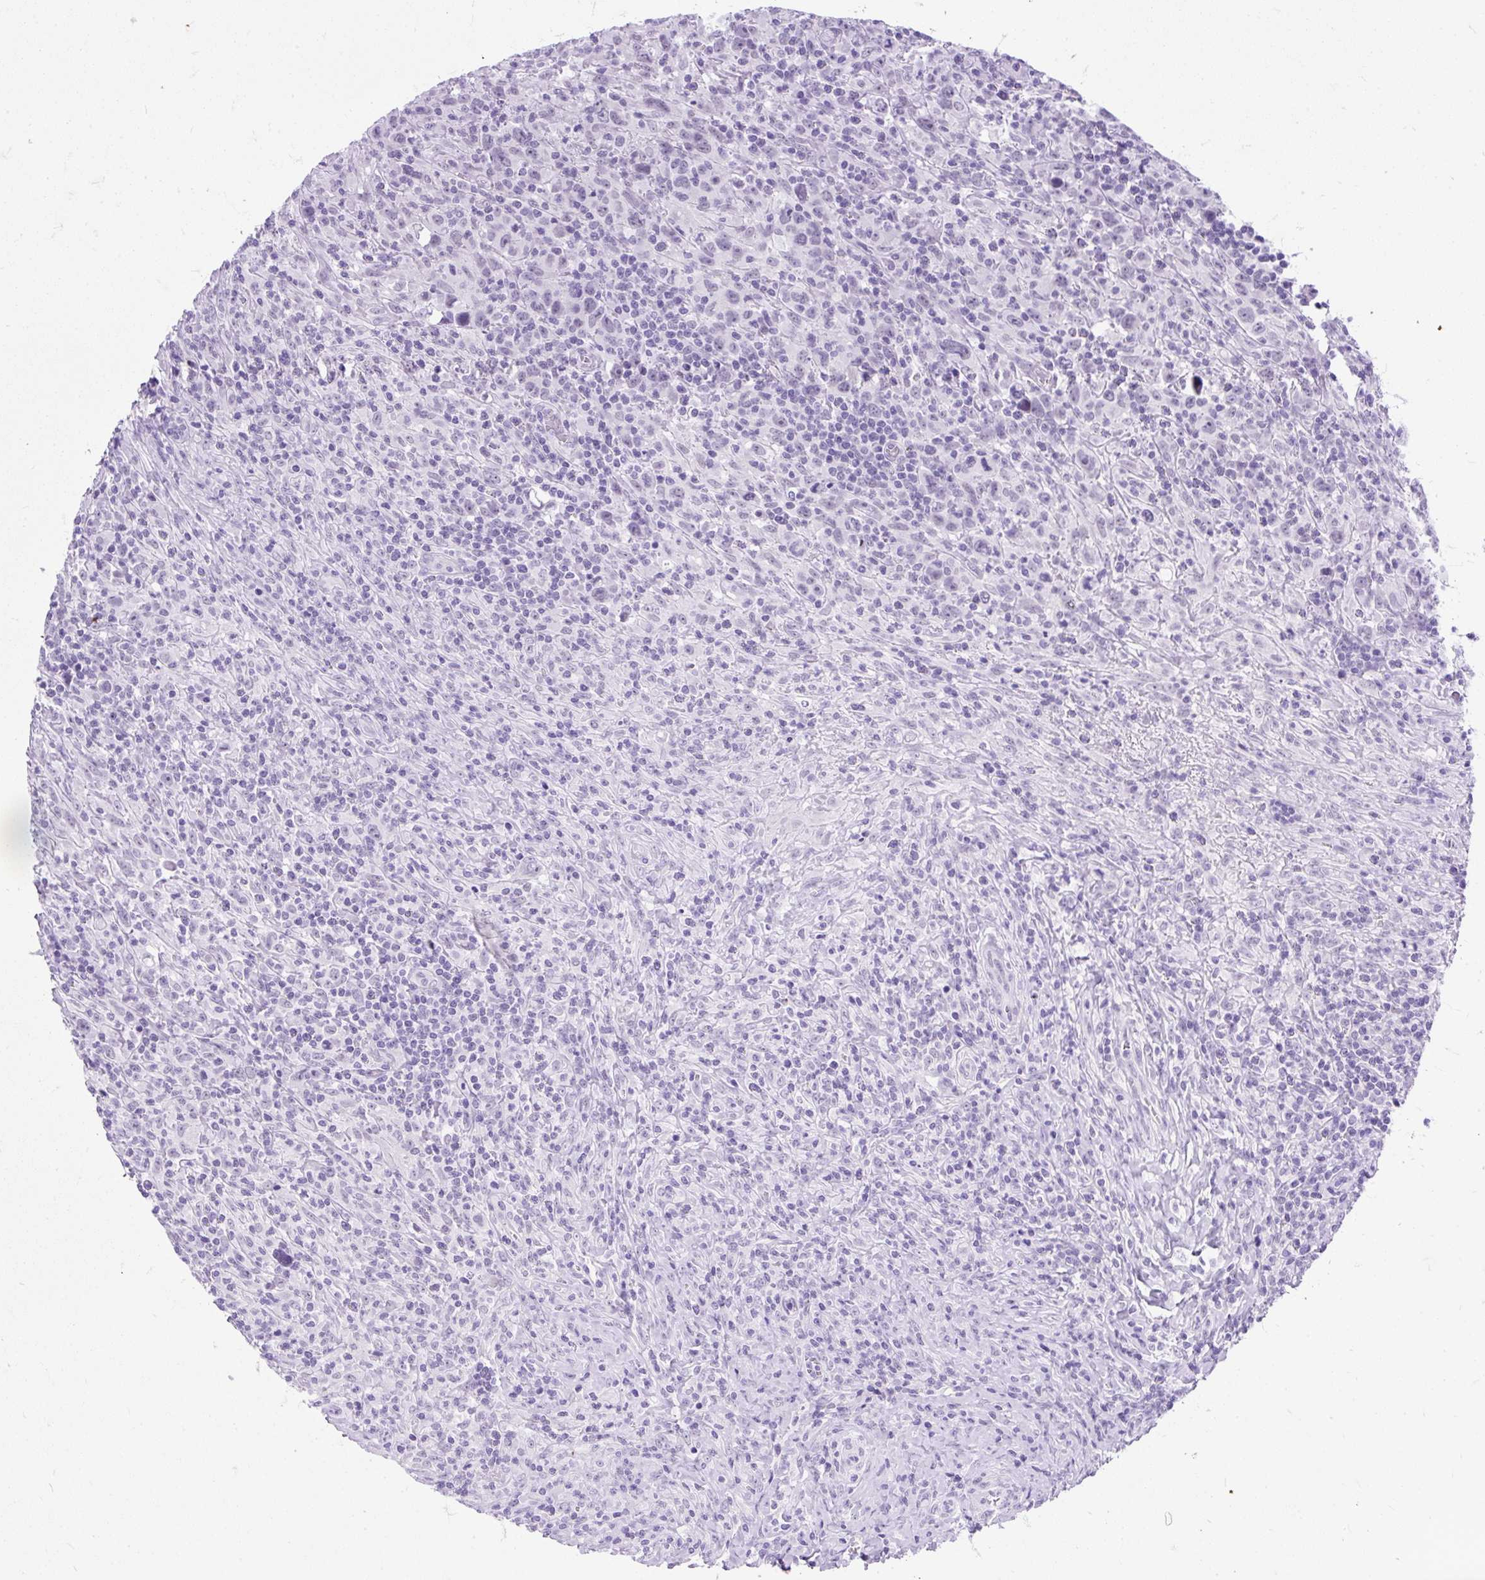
{"staining": {"intensity": "negative", "quantity": "none", "location": "none"}, "tissue": "lymphoma", "cell_type": "Tumor cells", "image_type": "cancer", "snomed": [{"axis": "morphology", "description": "Hodgkin's disease, NOS"}, {"axis": "topography", "description": "Lymph node"}], "caption": "Immunohistochemical staining of human lymphoma reveals no significant staining in tumor cells.", "gene": "SCGB1A1", "patient": {"sex": "female", "age": 18}}